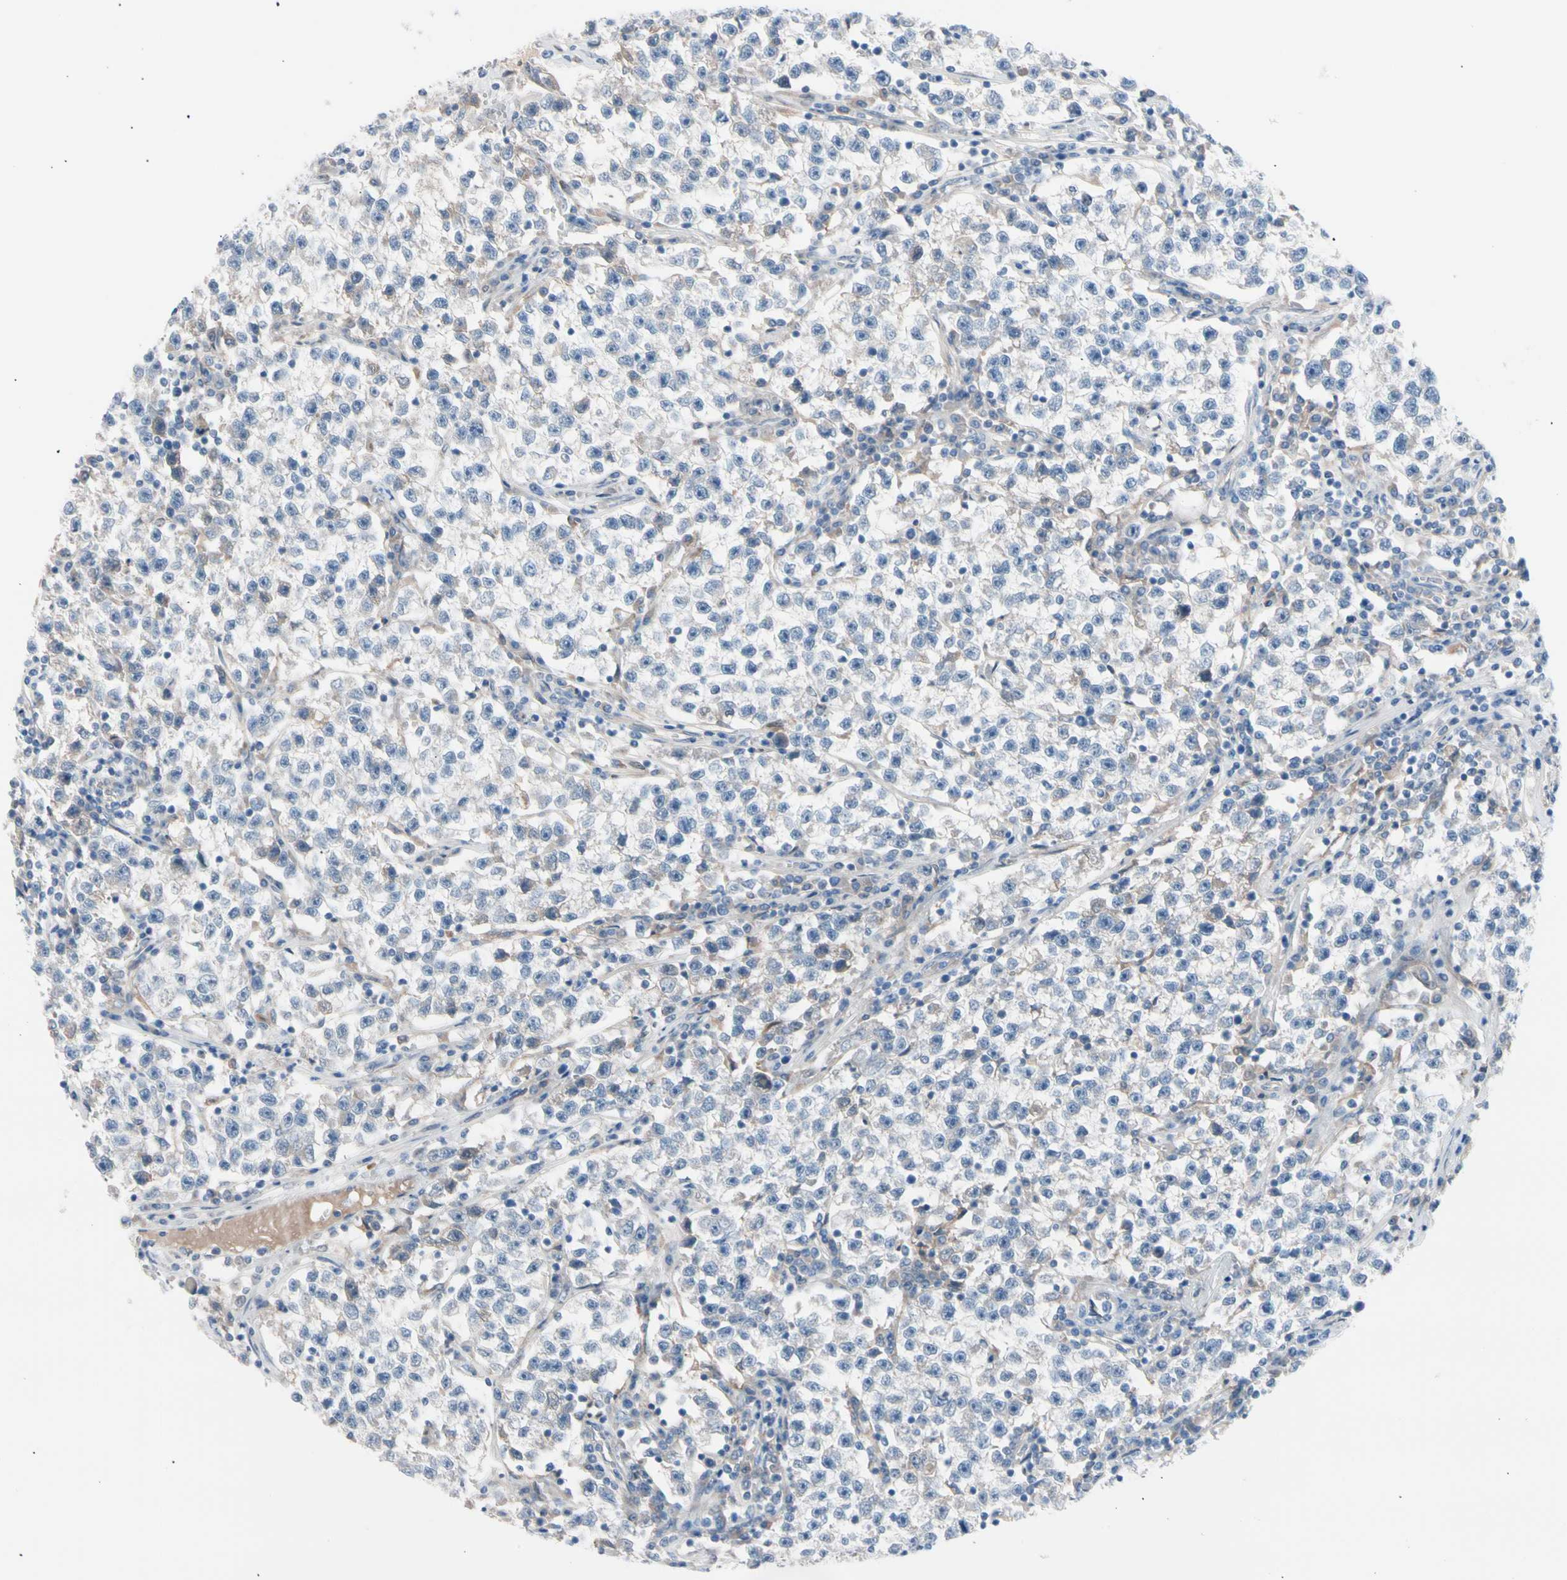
{"staining": {"intensity": "weak", "quantity": "<25%", "location": "cytoplasmic/membranous"}, "tissue": "testis cancer", "cell_type": "Tumor cells", "image_type": "cancer", "snomed": [{"axis": "morphology", "description": "Seminoma, NOS"}, {"axis": "topography", "description": "Testis"}], "caption": "The micrograph reveals no staining of tumor cells in testis cancer (seminoma).", "gene": "CASQ1", "patient": {"sex": "male", "age": 22}}